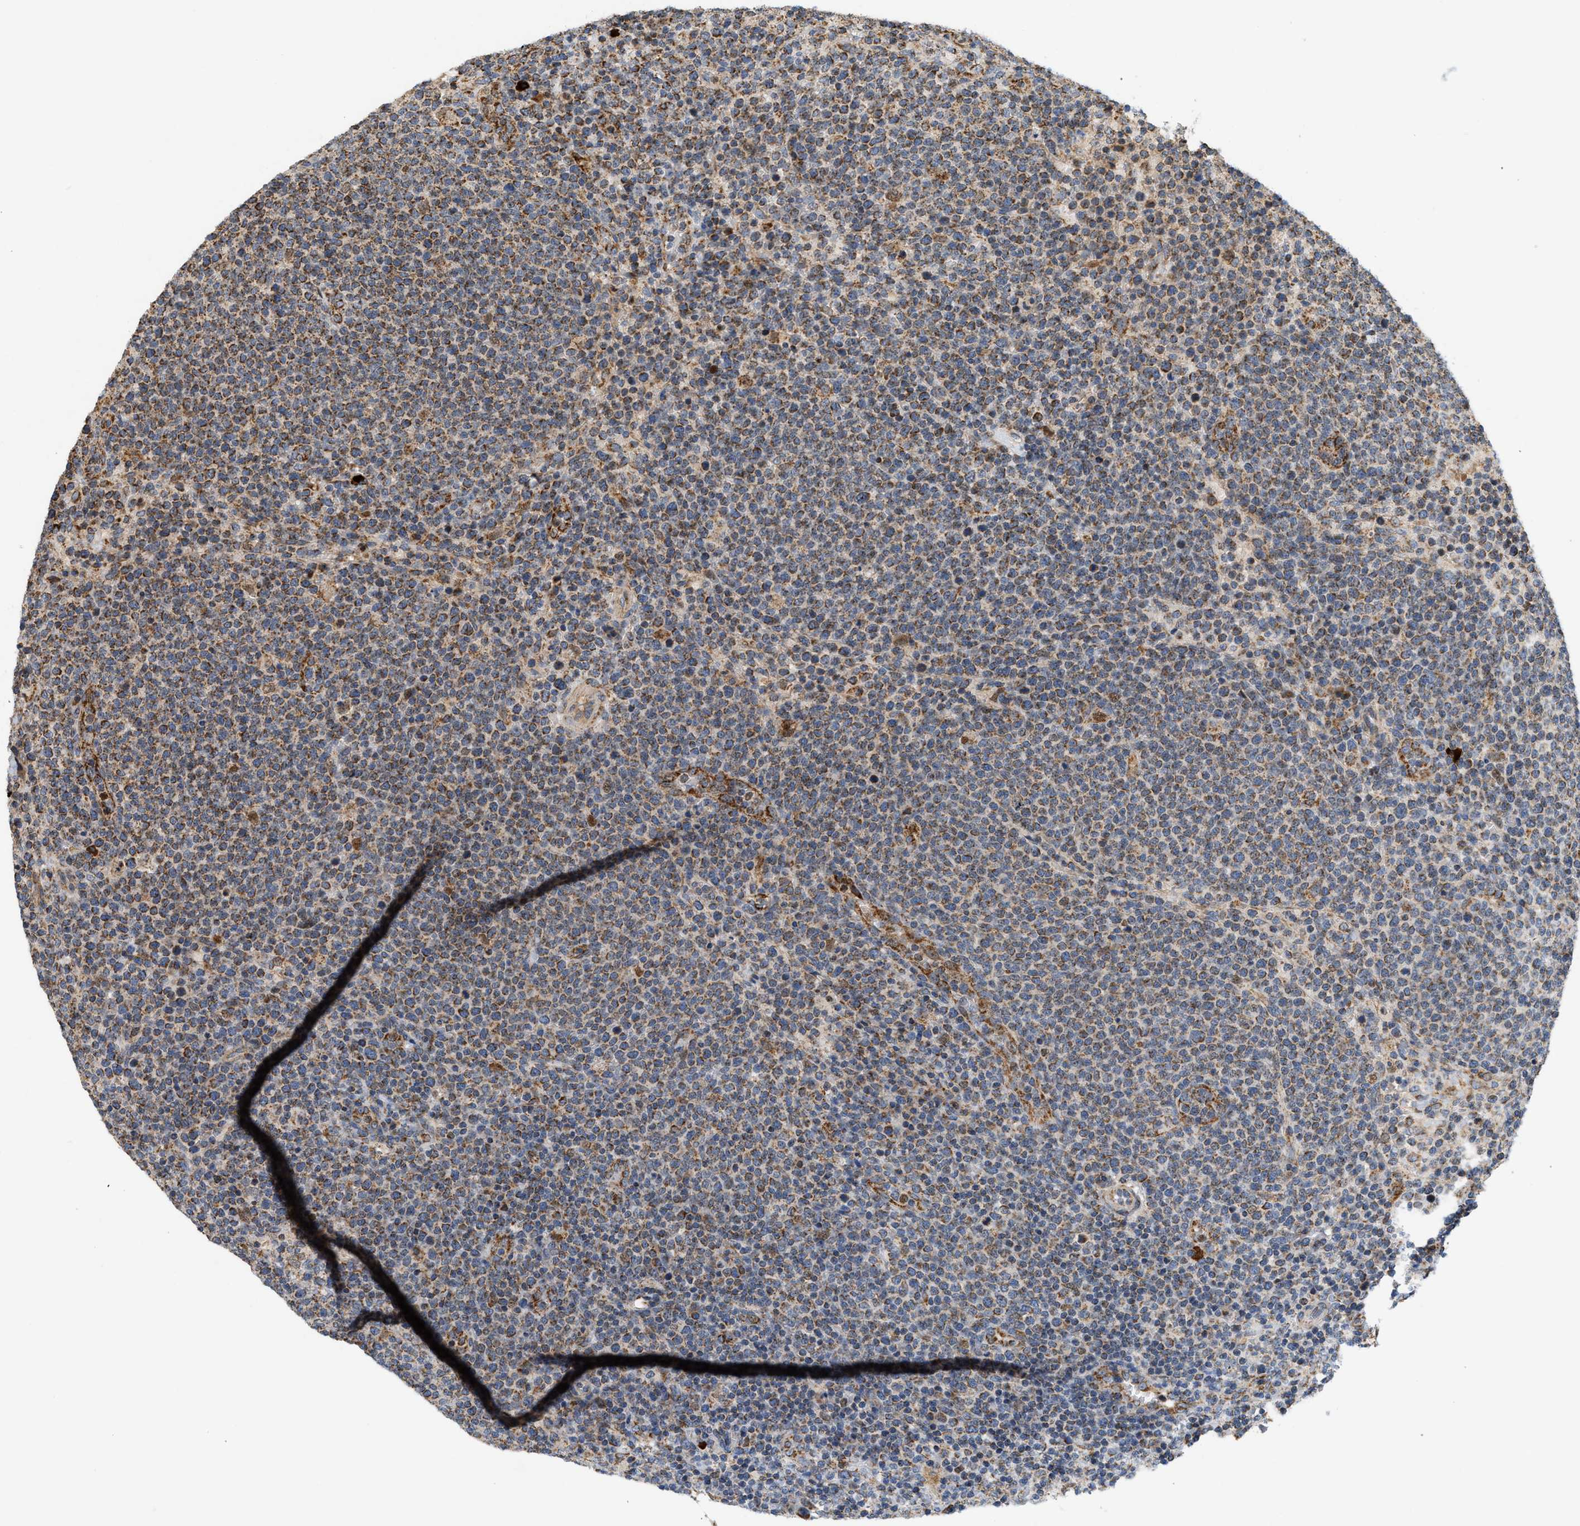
{"staining": {"intensity": "moderate", "quantity": ">75%", "location": "cytoplasmic/membranous"}, "tissue": "lymphoma", "cell_type": "Tumor cells", "image_type": "cancer", "snomed": [{"axis": "morphology", "description": "Malignant lymphoma, non-Hodgkin's type, High grade"}, {"axis": "topography", "description": "Lymph node"}], "caption": "Immunohistochemistry (IHC) micrograph of human high-grade malignant lymphoma, non-Hodgkin's type stained for a protein (brown), which displays medium levels of moderate cytoplasmic/membranous positivity in about >75% of tumor cells.", "gene": "MCU", "patient": {"sex": "male", "age": 61}}